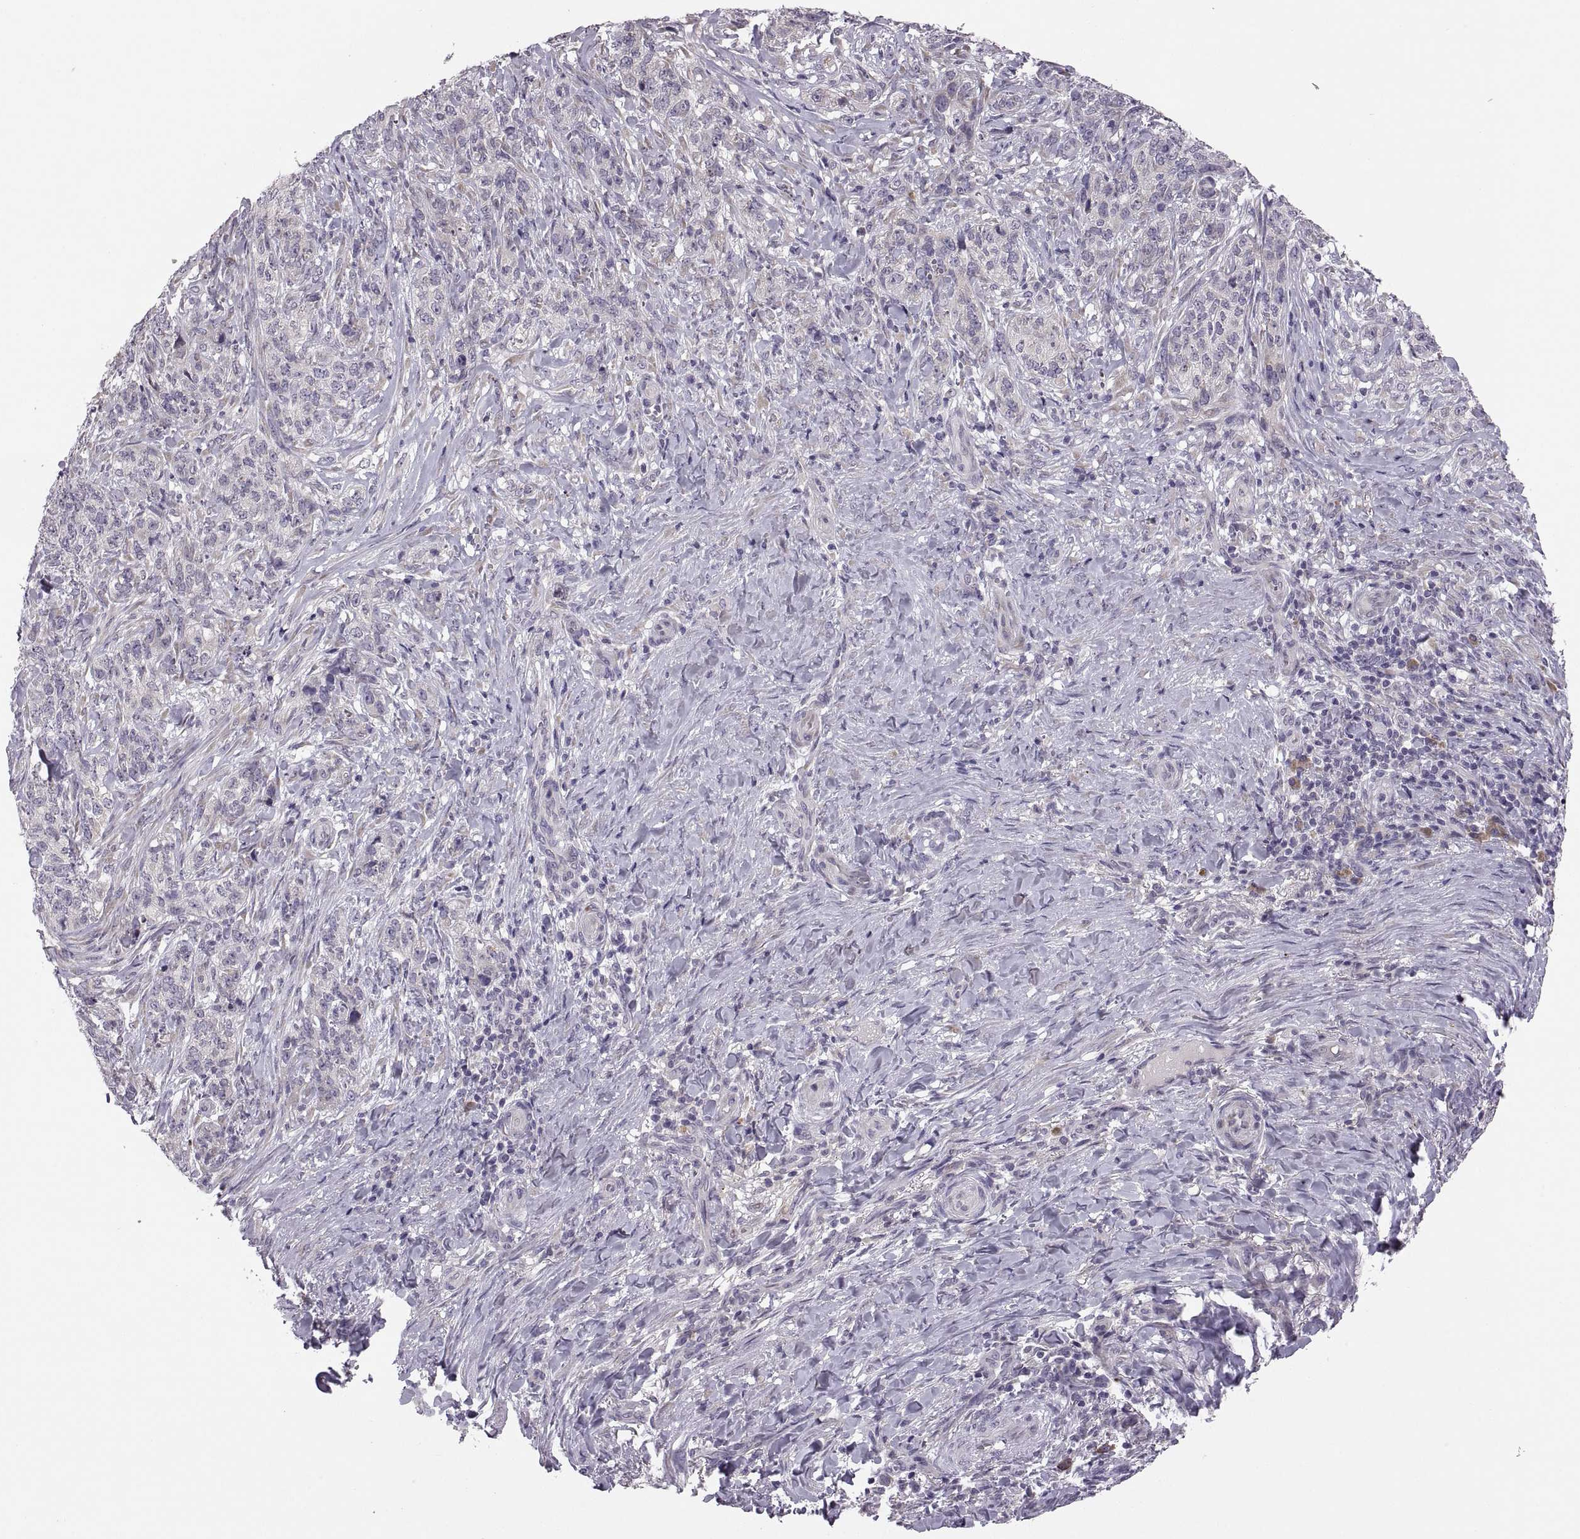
{"staining": {"intensity": "negative", "quantity": "none", "location": "none"}, "tissue": "skin cancer", "cell_type": "Tumor cells", "image_type": "cancer", "snomed": [{"axis": "morphology", "description": "Basal cell carcinoma"}, {"axis": "topography", "description": "Skin"}], "caption": "Skin basal cell carcinoma was stained to show a protein in brown. There is no significant staining in tumor cells. The staining was performed using DAB (3,3'-diaminobenzidine) to visualize the protein expression in brown, while the nuclei were stained in blue with hematoxylin (Magnification: 20x).", "gene": "ADH6", "patient": {"sex": "female", "age": 69}}